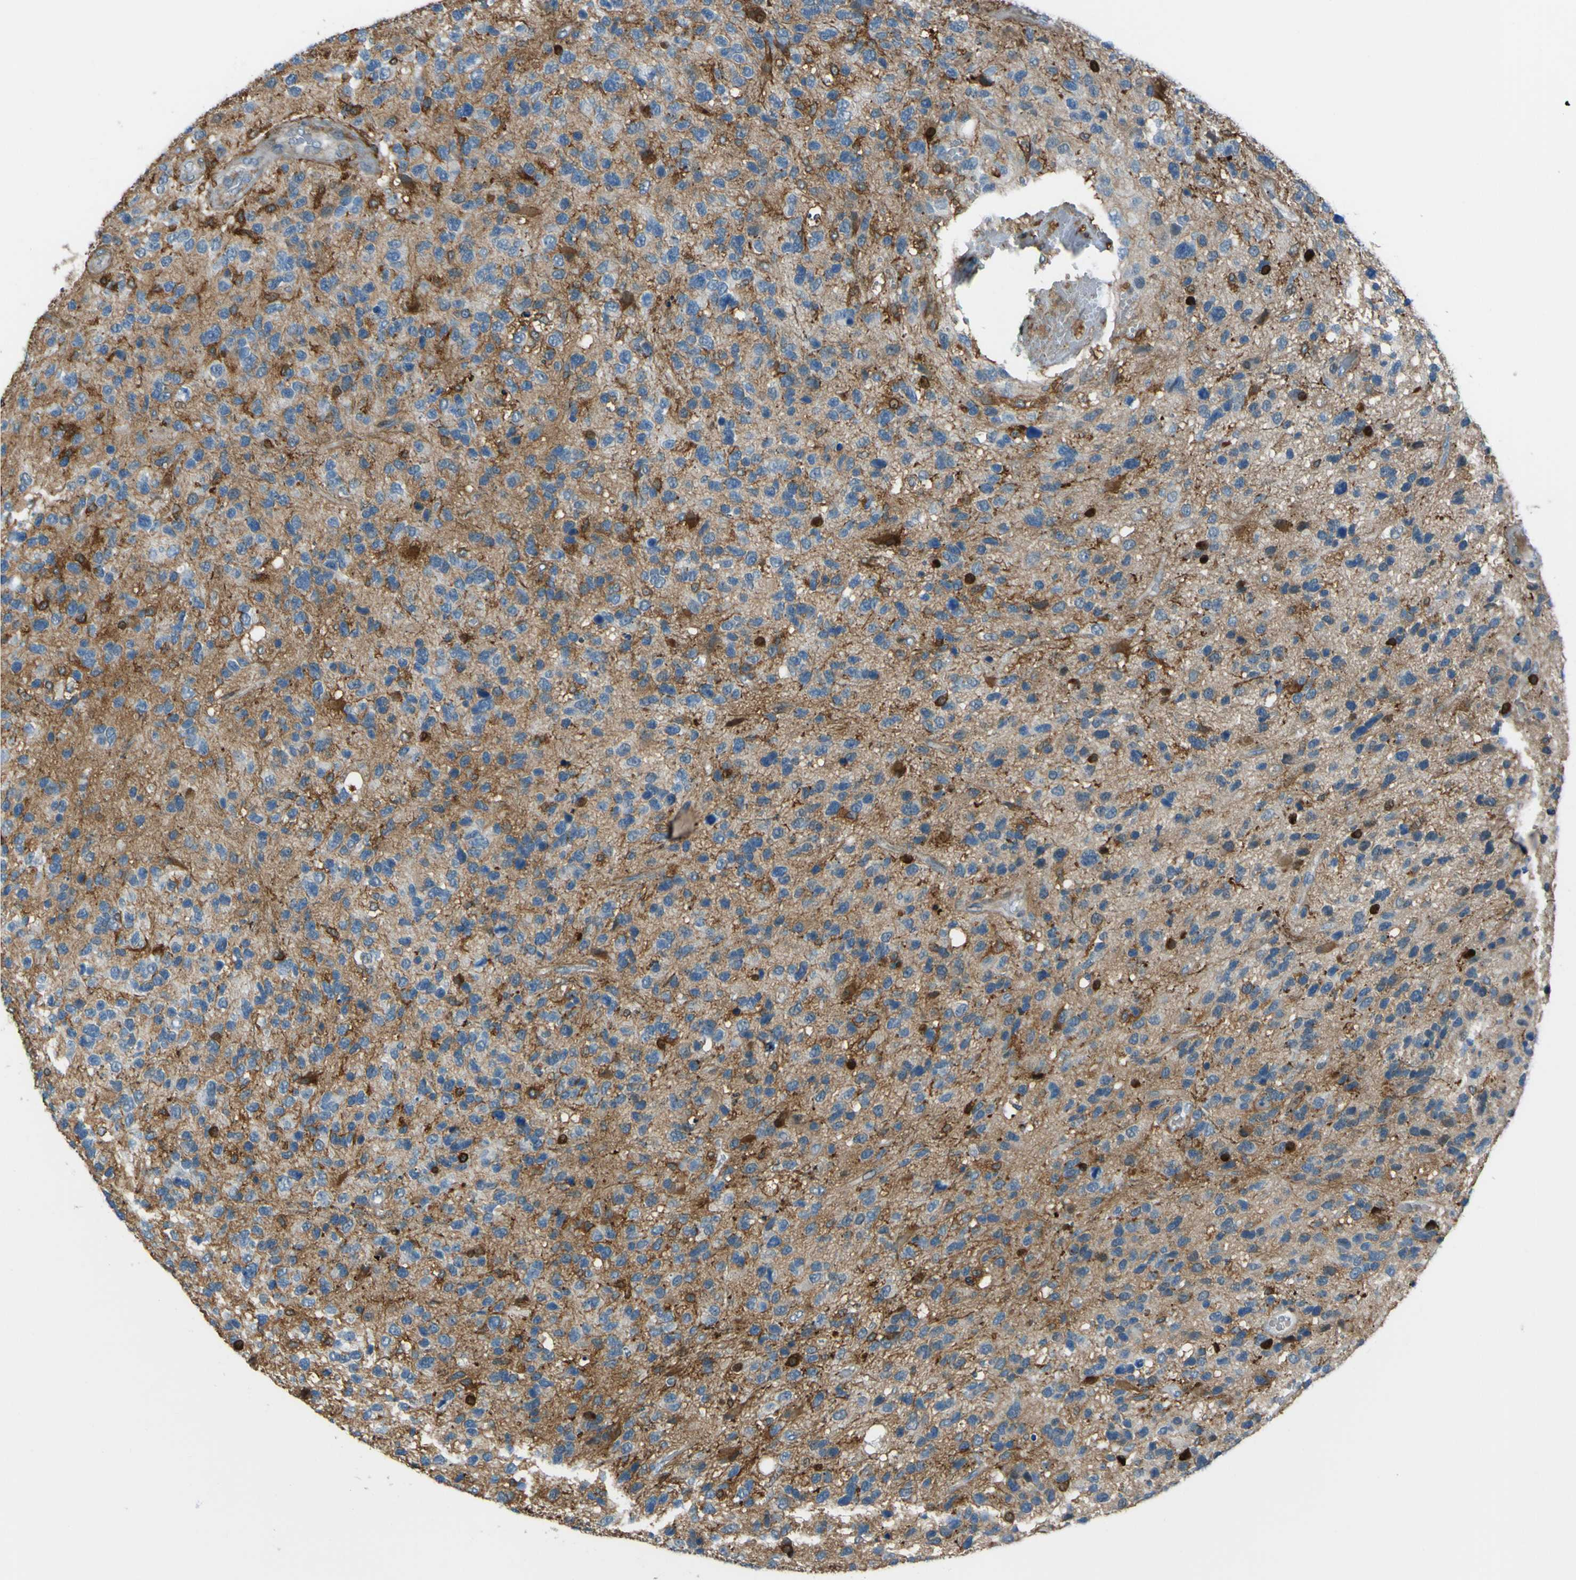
{"staining": {"intensity": "moderate", "quantity": "25%-75%", "location": "cytoplasmic/membranous"}, "tissue": "glioma", "cell_type": "Tumor cells", "image_type": "cancer", "snomed": [{"axis": "morphology", "description": "Glioma, malignant, High grade"}, {"axis": "topography", "description": "Brain"}], "caption": "Immunohistochemistry photomicrograph of human glioma stained for a protein (brown), which shows medium levels of moderate cytoplasmic/membranous positivity in about 25%-75% of tumor cells.", "gene": "PCDHB5", "patient": {"sex": "female", "age": 58}}